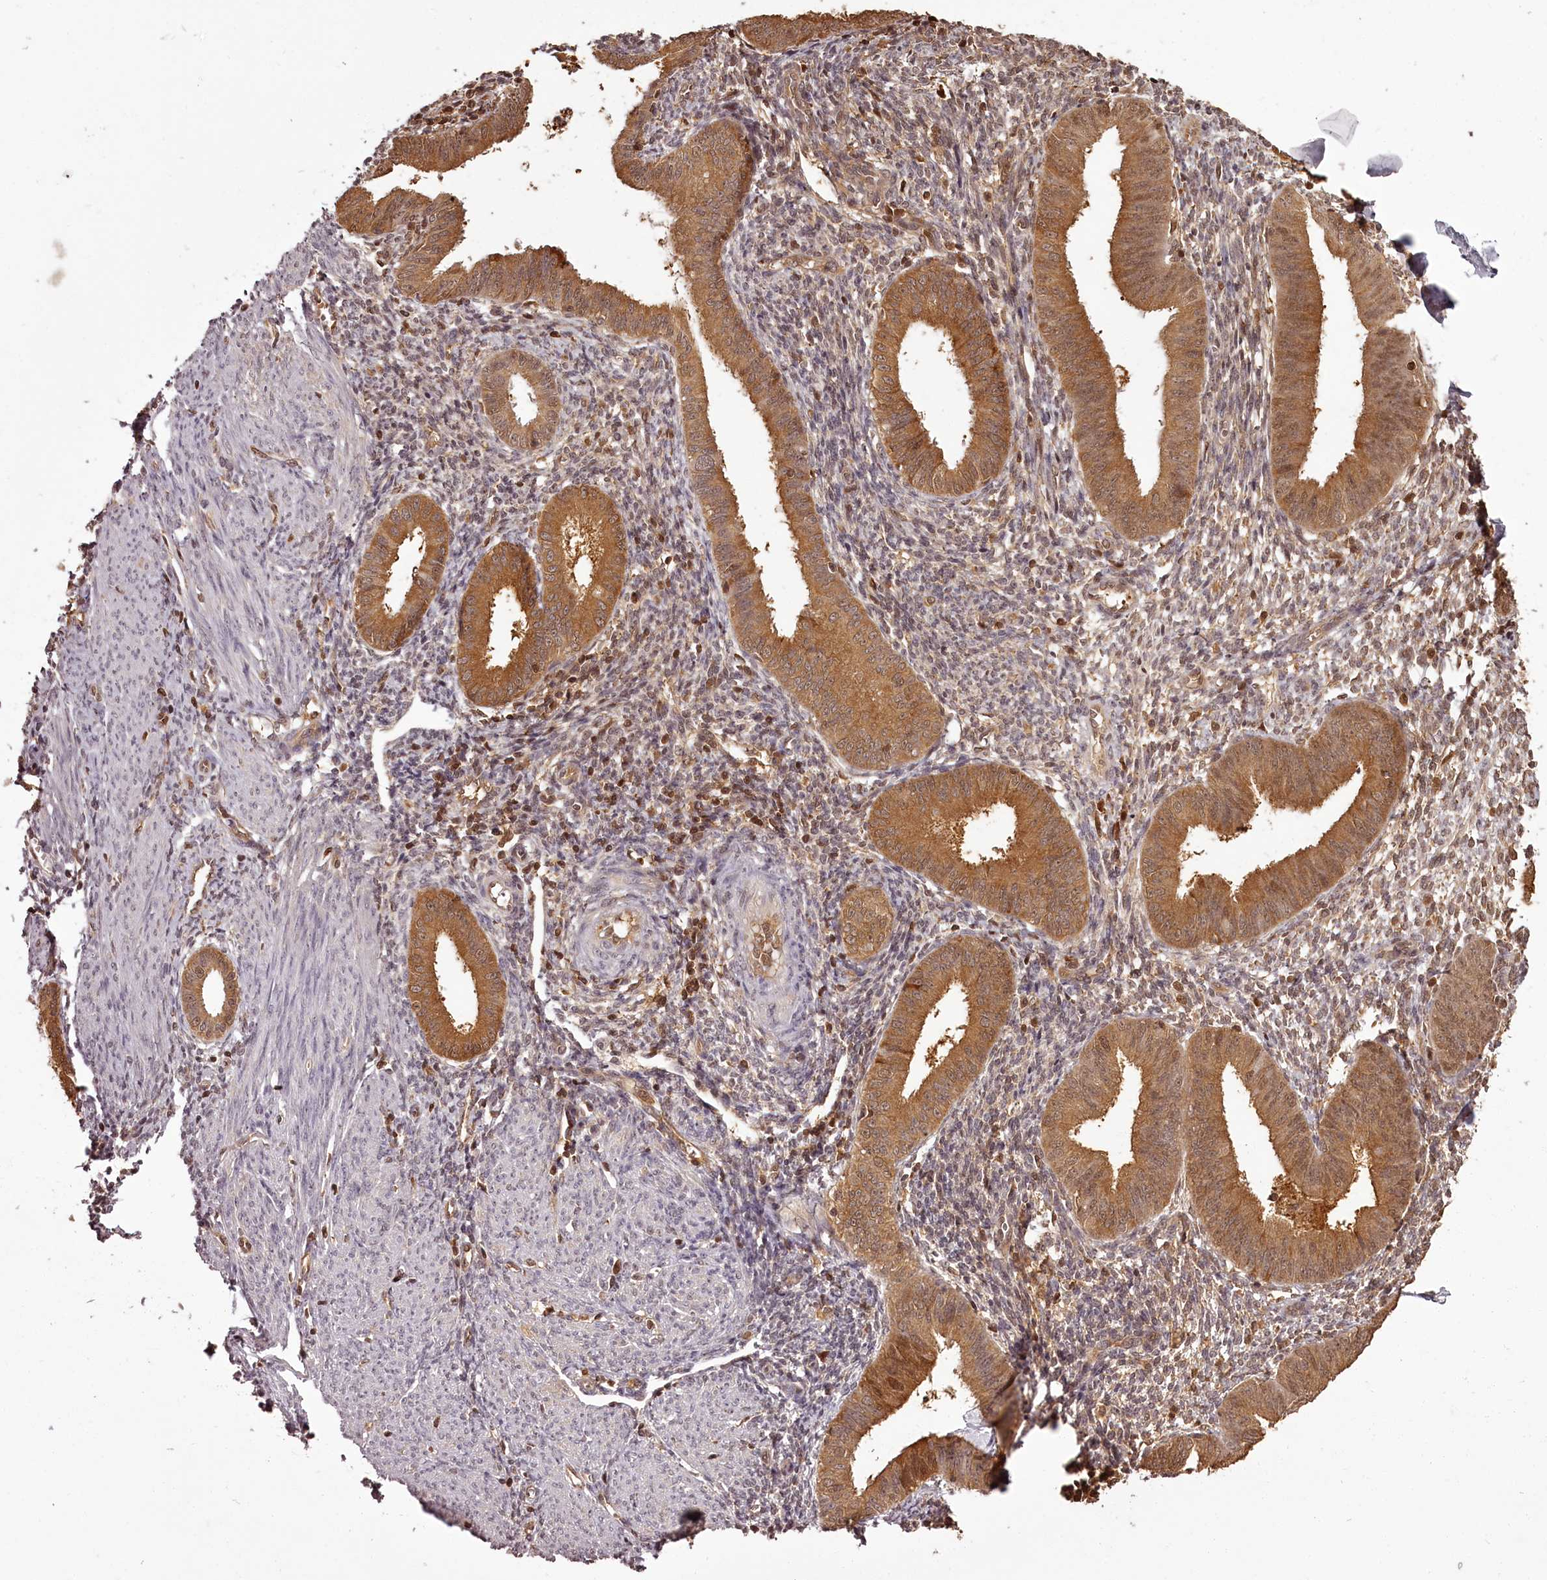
{"staining": {"intensity": "moderate", "quantity": "<25%", "location": "nuclear"}, "tissue": "endometrium", "cell_type": "Cells in endometrial stroma", "image_type": "normal", "snomed": [{"axis": "morphology", "description": "Normal tissue, NOS"}, {"axis": "topography", "description": "Uterus"}, {"axis": "topography", "description": "Endometrium"}], "caption": "Moderate nuclear staining for a protein is seen in approximately <25% of cells in endometrial stroma of normal endometrium using immunohistochemistry (IHC).", "gene": "NPRL2", "patient": {"sex": "female", "age": 48}}